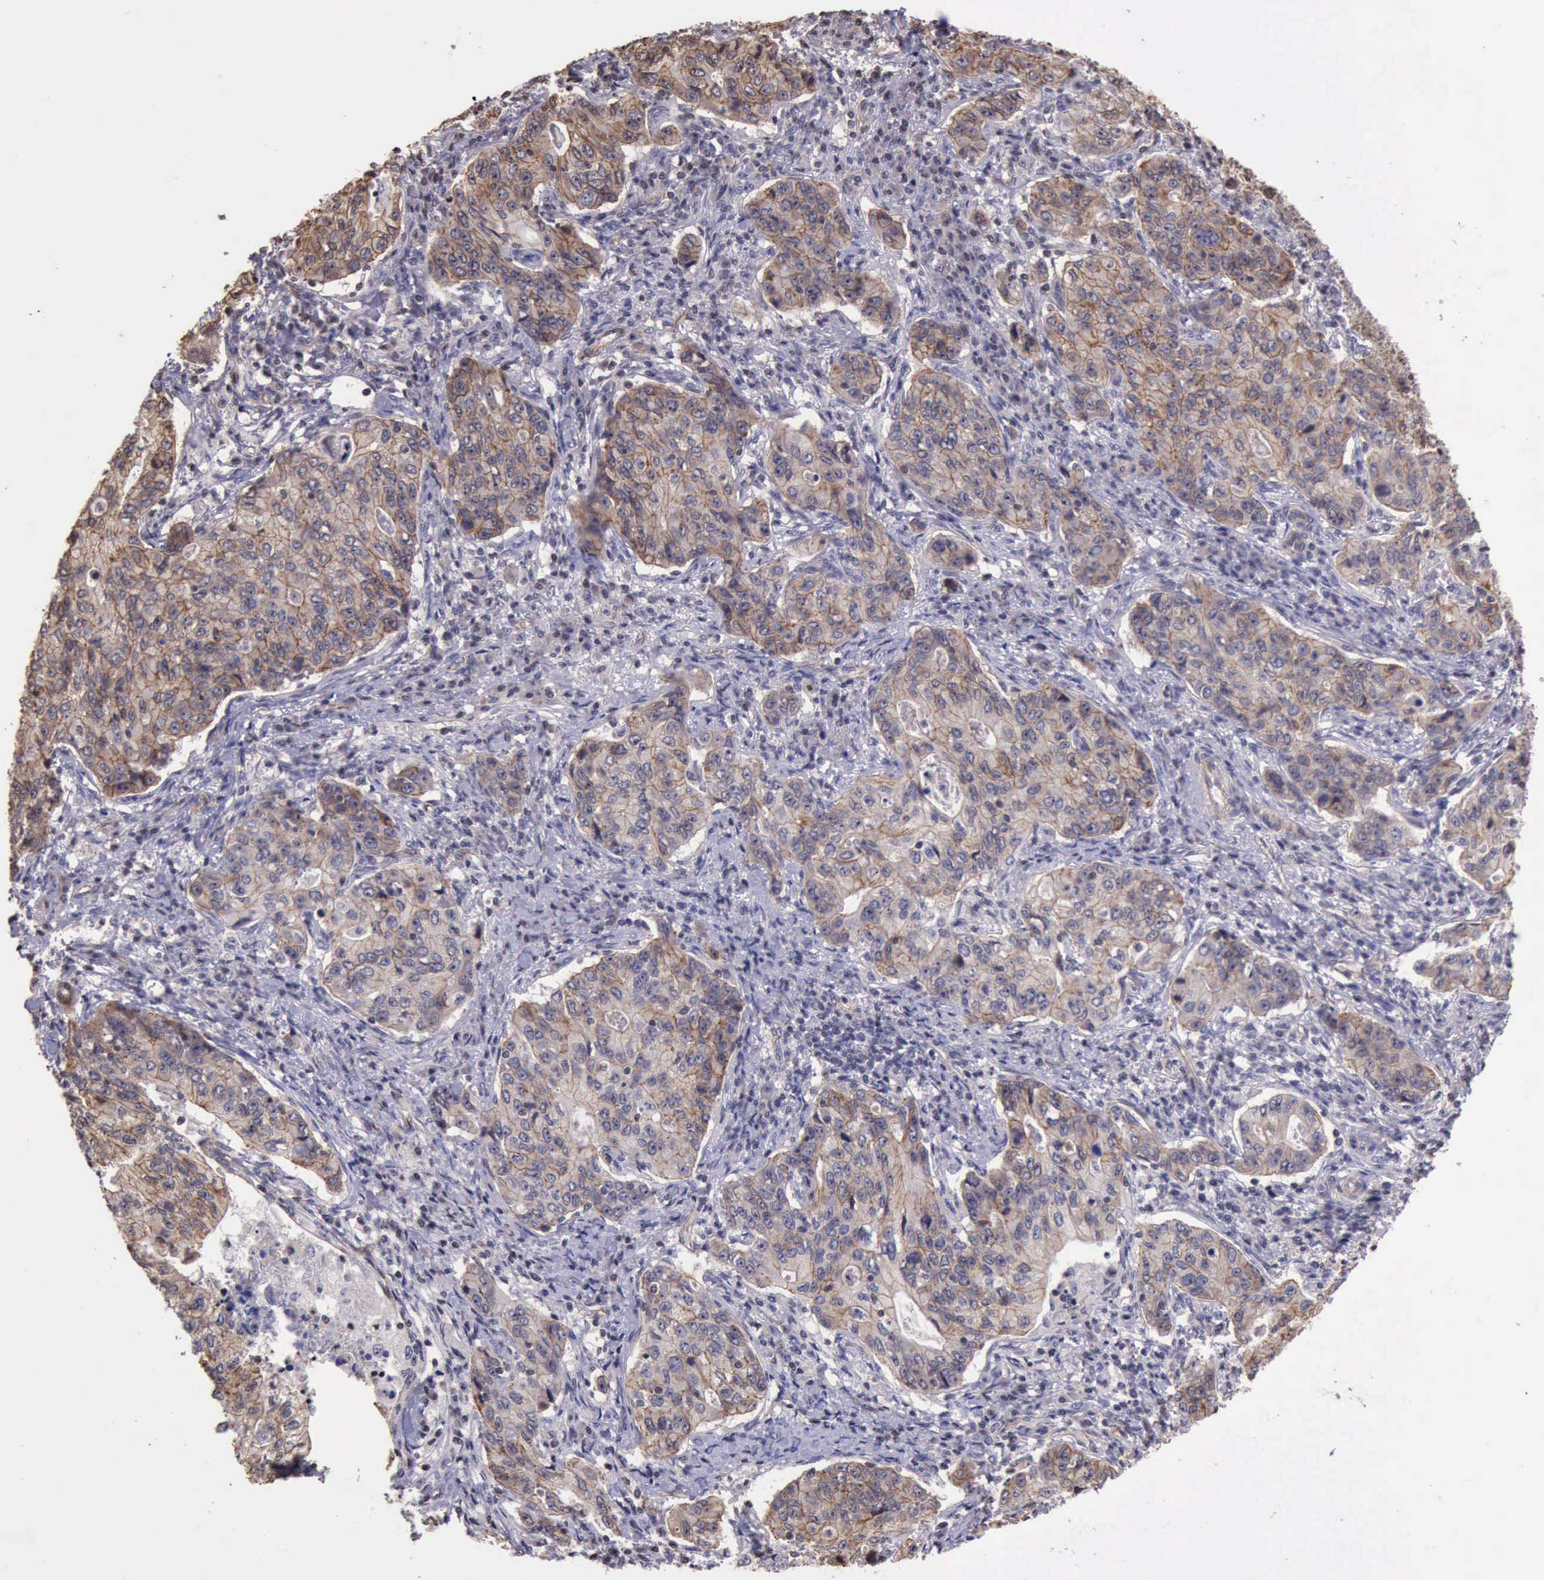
{"staining": {"intensity": "weak", "quantity": "25%-75%", "location": "cytoplasmic/membranous"}, "tissue": "stomach cancer", "cell_type": "Tumor cells", "image_type": "cancer", "snomed": [{"axis": "morphology", "description": "Adenocarcinoma, NOS"}, {"axis": "topography", "description": "Esophagus"}, {"axis": "topography", "description": "Stomach"}], "caption": "Weak cytoplasmic/membranous protein positivity is identified in approximately 25%-75% of tumor cells in stomach cancer.", "gene": "CTNNB1", "patient": {"sex": "male", "age": 74}}